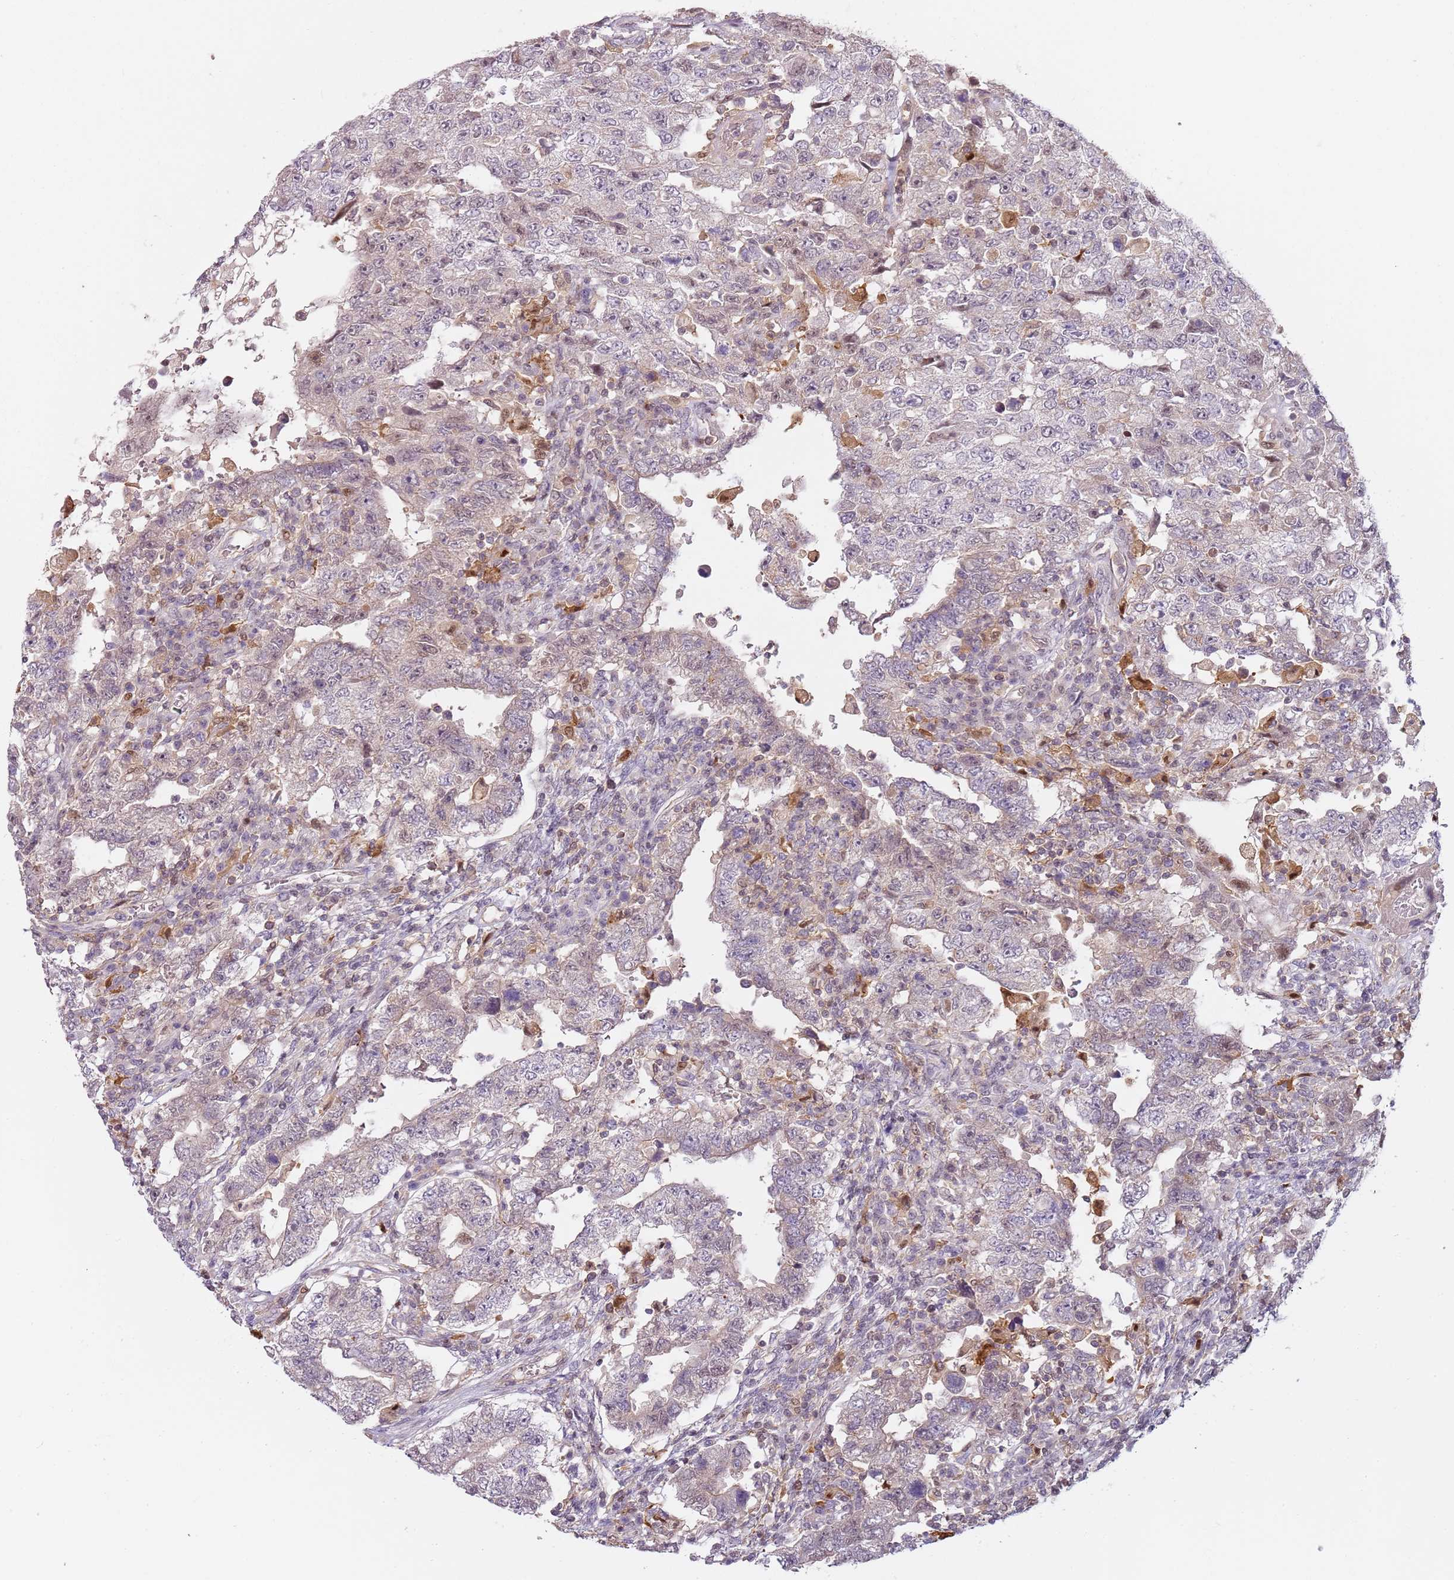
{"staining": {"intensity": "negative", "quantity": "none", "location": "none"}, "tissue": "testis cancer", "cell_type": "Tumor cells", "image_type": "cancer", "snomed": [{"axis": "morphology", "description": "Carcinoma, Embryonal, NOS"}, {"axis": "topography", "description": "Testis"}], "caption": "Protein analysis of embryonal carcinoma (testis) exhibits no significant expression in tumor cells. (Stains: DAB (3,3'-diaminobenzidine) immunohistochemistry (IHC) with hematoxylin counter stain, Microscopy: brightfield microscopy at high magnification).", "gene": "GSTO2", "patient": {"sex": "male", "age": 26}}